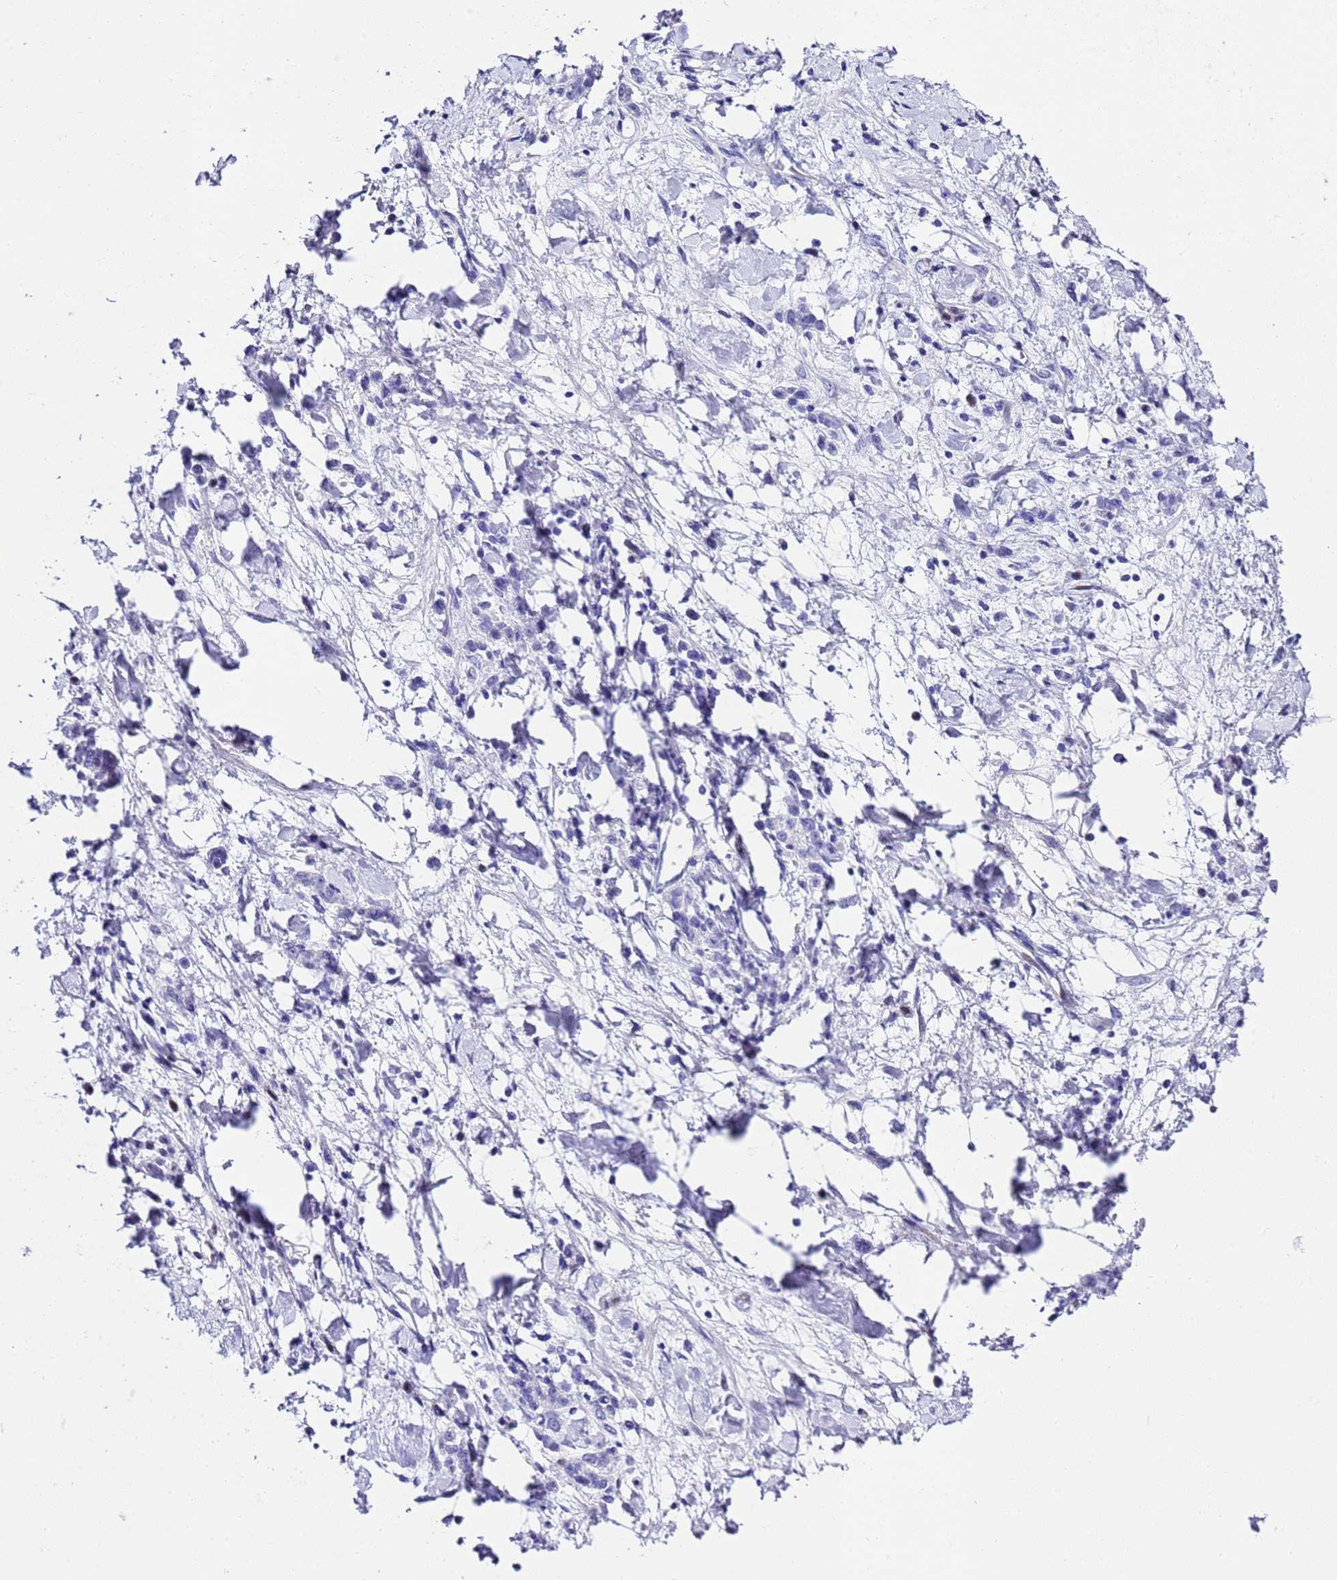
{"staining": {"intensity": "negative", "quantity": "none", "location": "none"}, "tissue": "stomach cancer", "cell_type": "Tumor cells", "image_type": "cancer", "snomed": [{"axis": "morphology", "description": "Normal tissue, NOS"}, {"axis": "morphology", "description": "Adenocarcinoma, NOS"}, {"axis": "topography", "description": "Stomach"}], "caption": "Immunohistochemistry (IHC) image of stomach adenocarcinoma stained for a protein (brown), which exhibits no positivity in tumor cells. The staining is performed using DAB (3,3'-diaminobenzidine) brown chromogen with nuclei counter-stained in using hematoxylin.", "gene": "UGT2B10", "patient": {"sex": "male", "age": 82}}